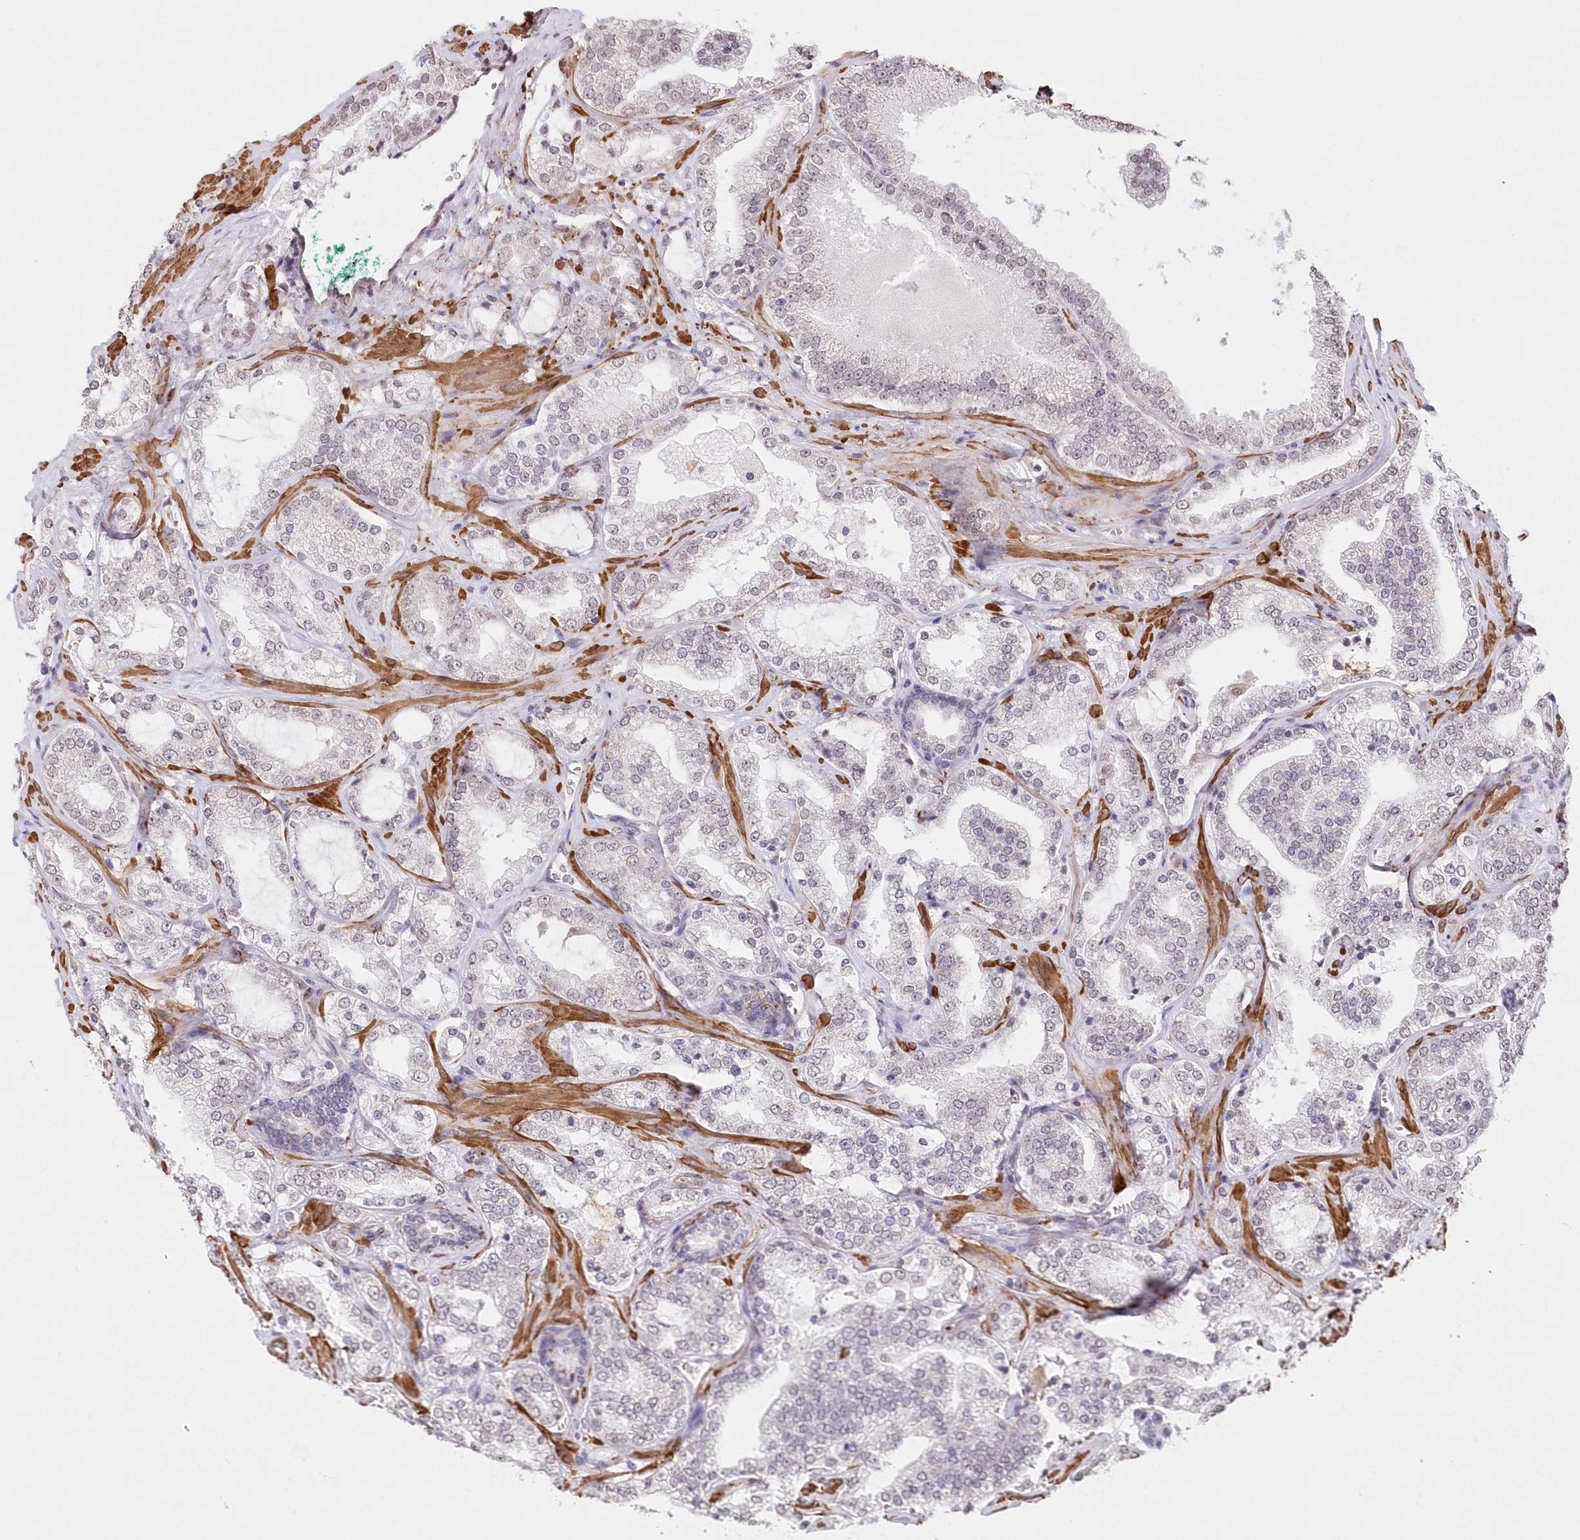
{"staining": {"intensity": "negative", "quantity": "none", "location": "none"}, "tissue": "prostate cancer", "cell_type": "Tumor cells", "image_type": "cancer", "snomed": [{"axis": "morphology", "description": "Adenocarcinoma, High grade"}, {"axis": "topography", "description": "Prostate"}], "caption": "IHC histopathology image of neoplastic tissue: human high-grade adenocarcinoma (prostate) stained with DAB (3,3'-diaminobenzidine) demonstrates no significant protein positivity in tumor cells. The staining is performed using DAB (3,3'-diaminobenzidine) brown chromogen with nuclei counter-stained in using hematoxylin.", "gene": "RBM27", "patient": {"sex": "male", "age": 64}}